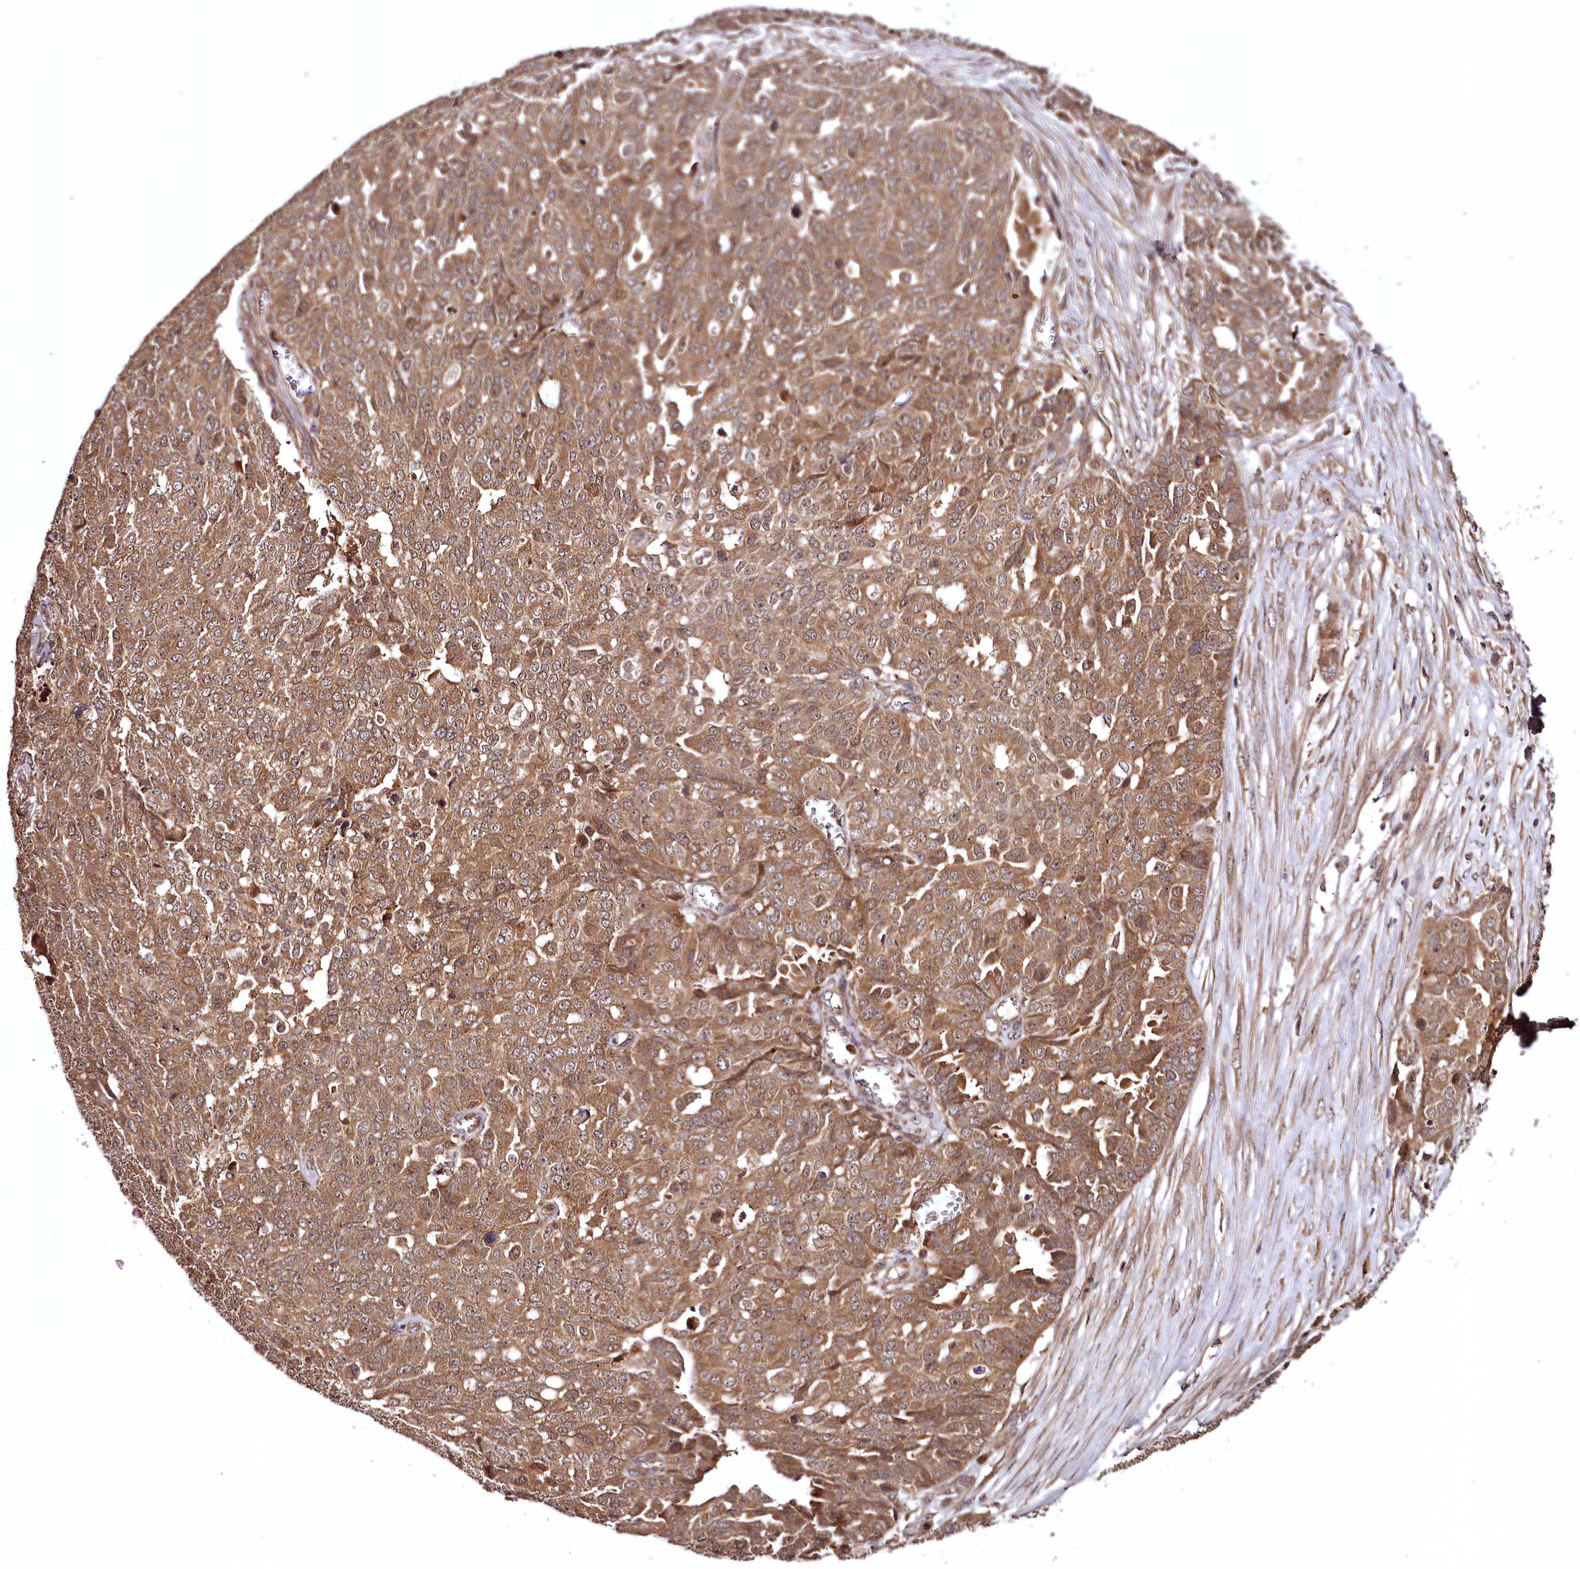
{"staining": {"intensity": "moderate", "quantity": ">75%", "location": "cytoplasmic/membranous"}, "tissue": "ovarian cancer", "cell_type": "Tumor cells", "image_type": "cancer", "snomed": [{"axis": "morphology", "description": "Cystadenocarcinoma, serous, NOS"}, {"axis": "topography", "description": "Soft tissue"}, {"axis": "topography", "description": "Ovary"}], "caption": "Approximately >75% of tumor cells in human ovarian cancer reveal moderate cytoplasmic/membranous protein staining as visualized by brown immunohistochemical staining.", "gene": "TTC12", "patient": {"sex": "female", "age": 57}}